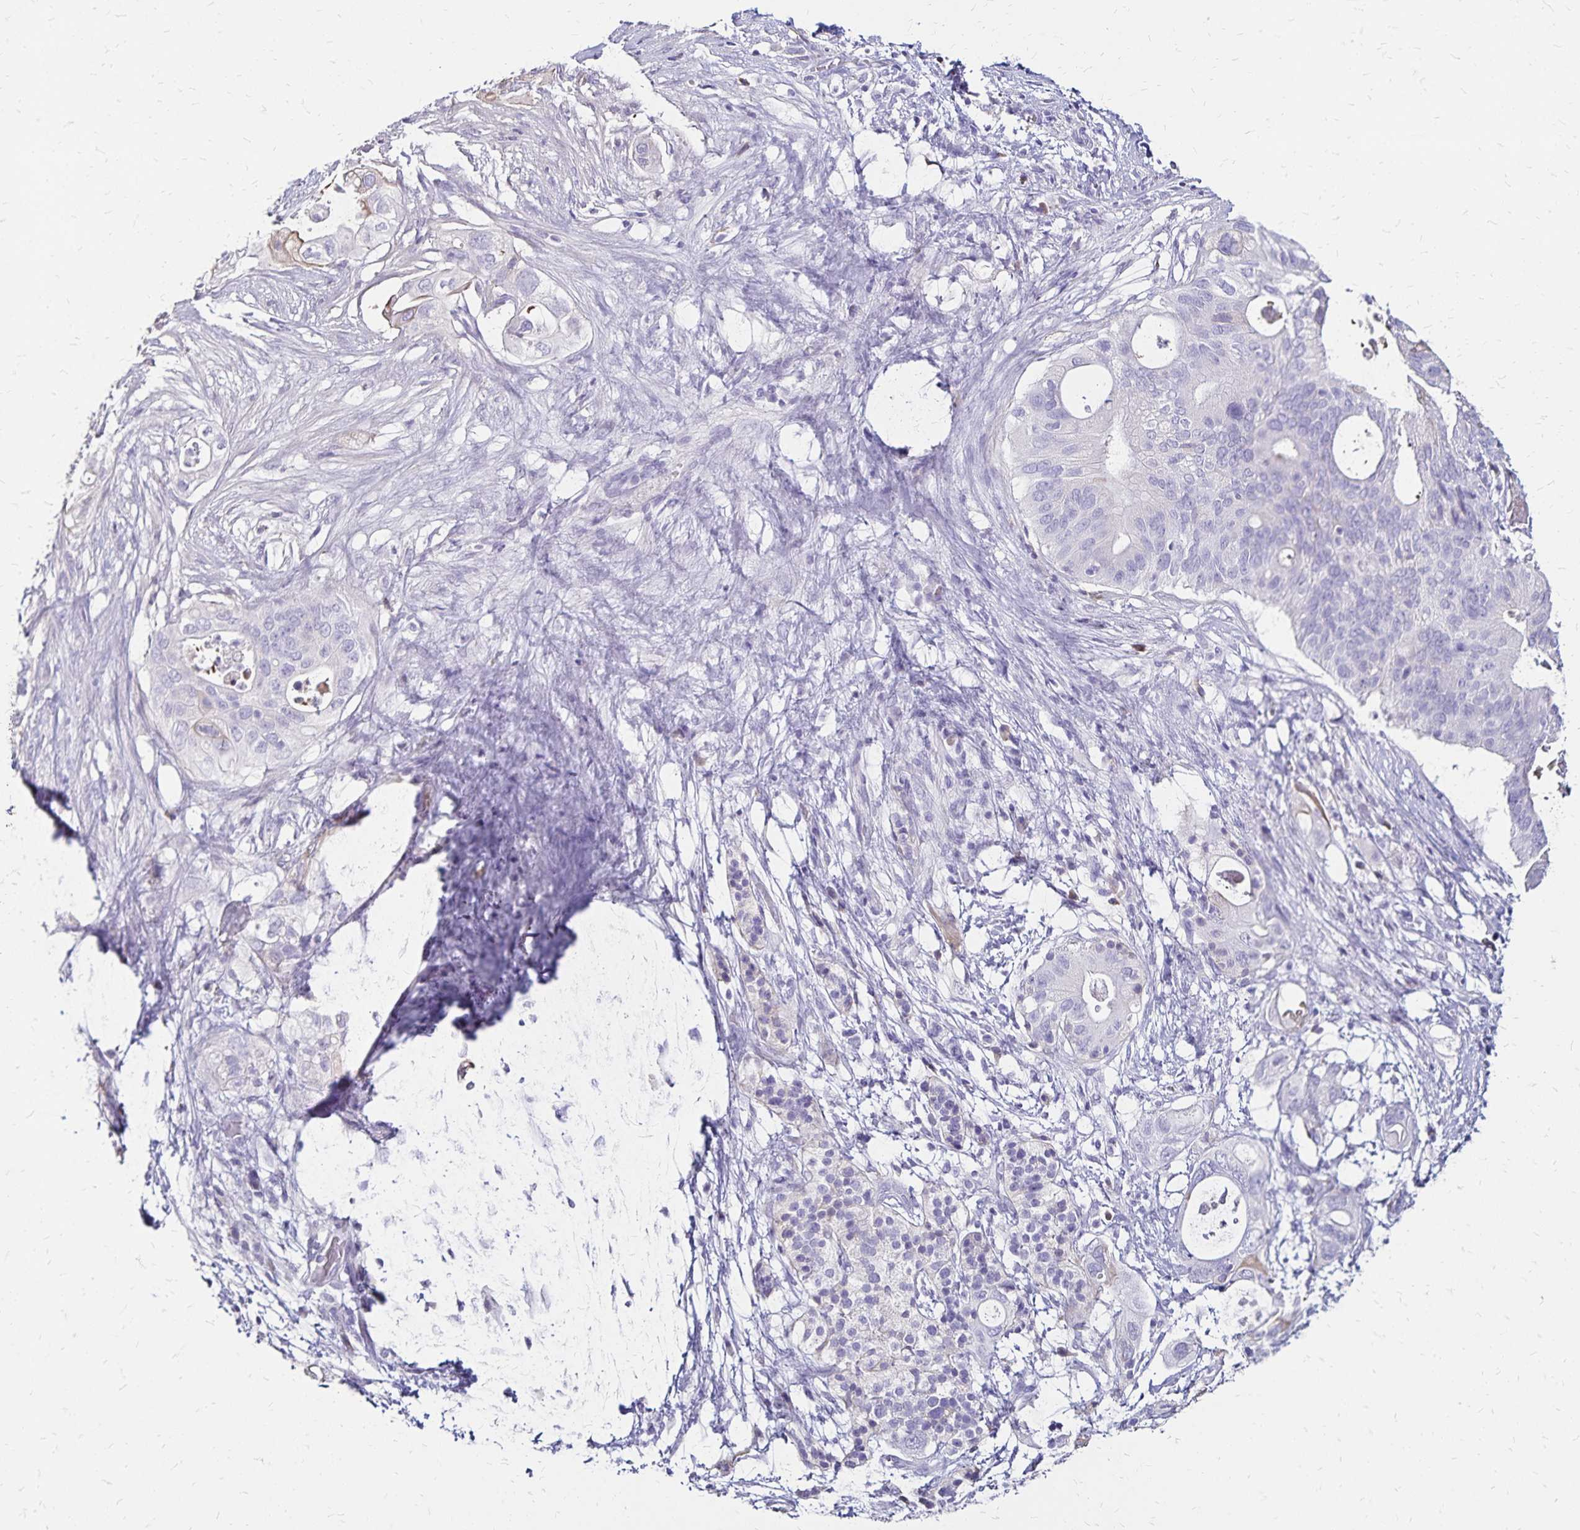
{"staining": {"intensity": "negative", "quantity": "none", "location": "none"}, "tissue": "pancreatic cancer", "cell_type": "Tumor cells", "image_type": "cancer", "snomed": [{"axis": "morphology", "description": "Adenocarcinoma, NOS"}, {"axis": "topography", "description": "Pancreas"}], "caption": "The image displays no significant positivity in tumor cells of adenocarcinoma (pancreatic).", "gene": "KISS1", "patient": {"sex": "female", "age": 72}}